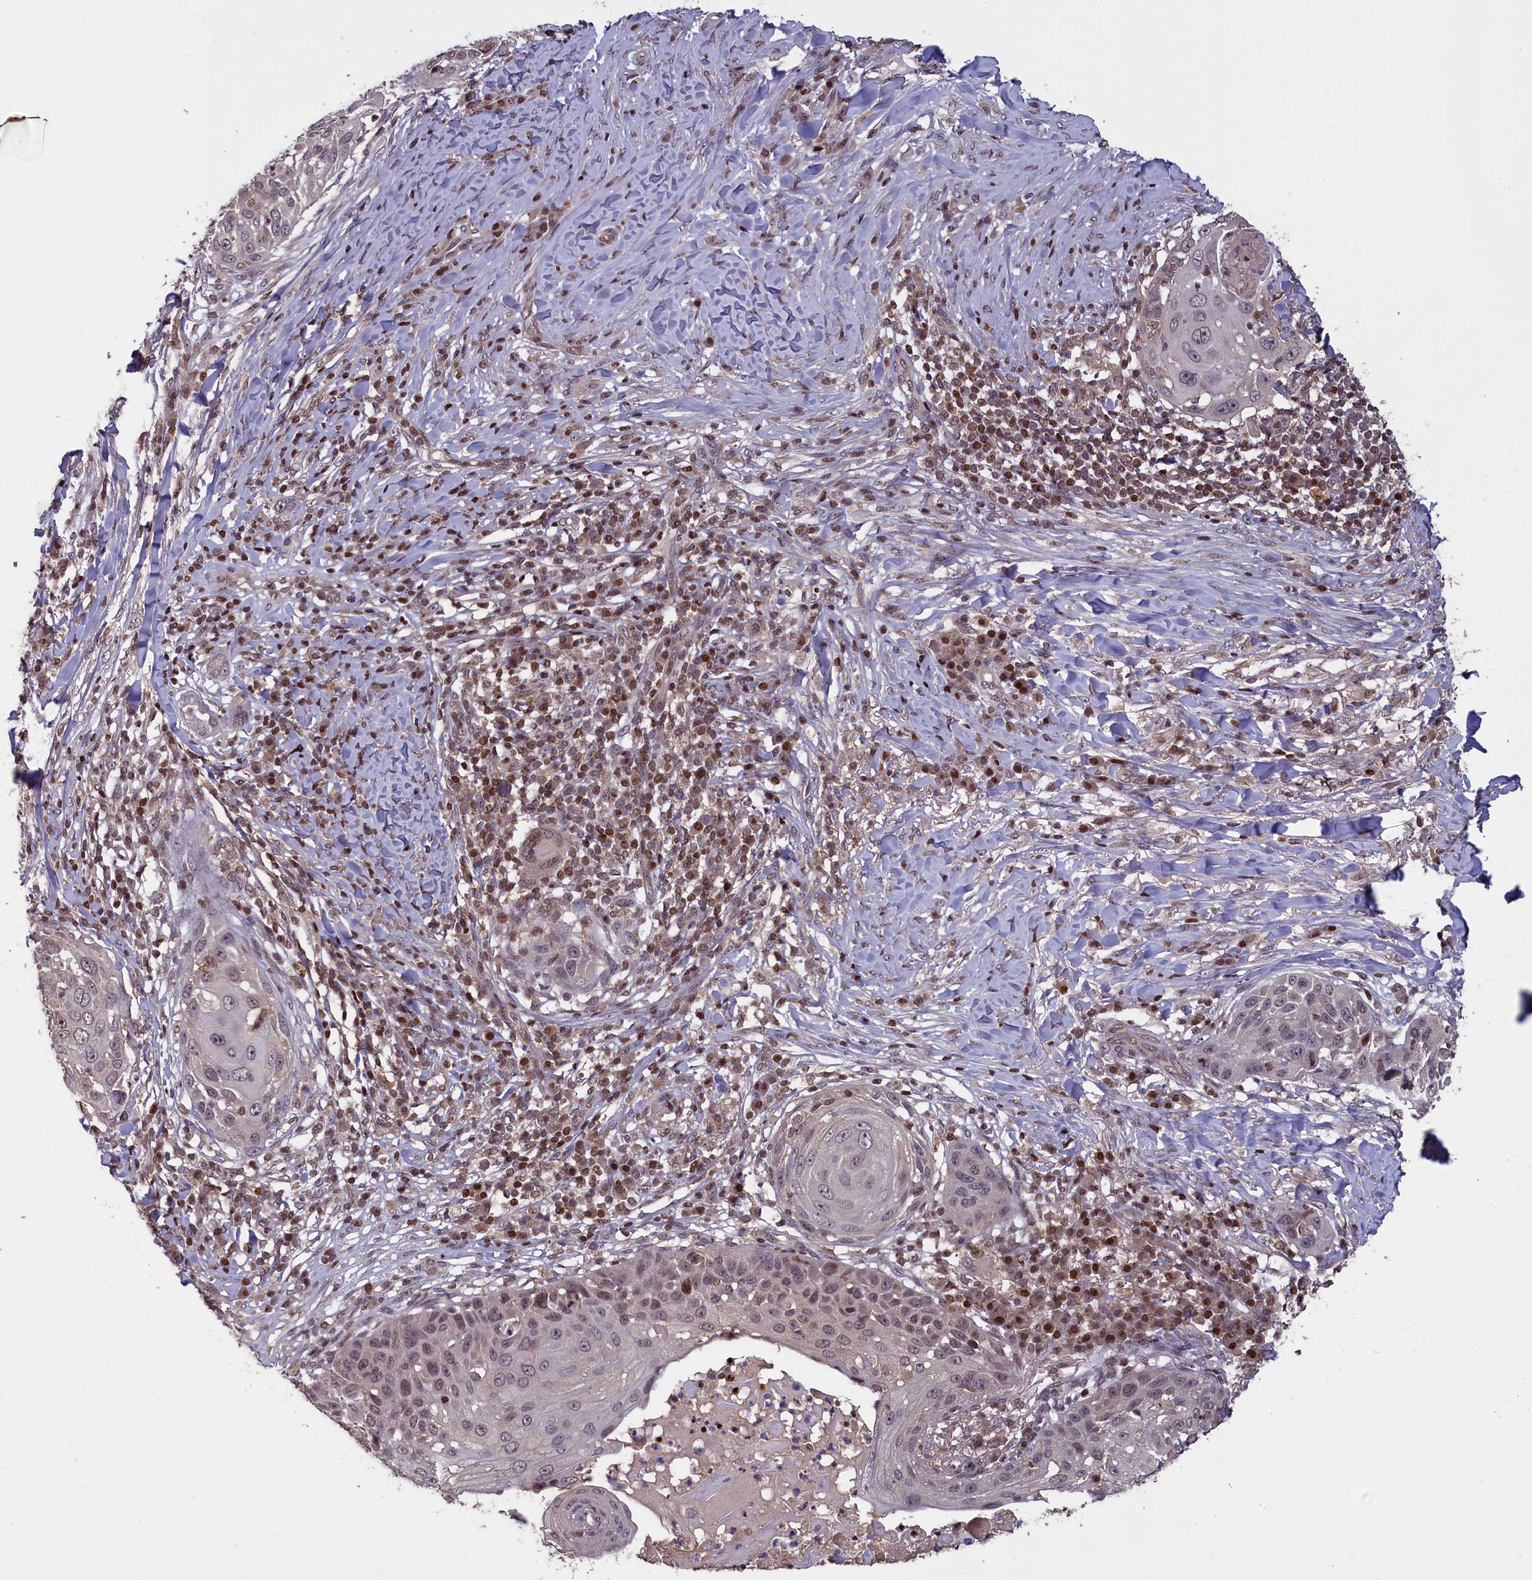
{"staining": {"intensity": "moderate", "quantity": "<25%", "location": "nuclear"}, "tissue": "skin cancer", "cell_type": "Tumor cells", "image_type": "cancer", "snomed": [{"axis": "morphology", "description": "Squamous cell carcinoma, NOS"}, {"axis": "topography", "description": "Skin"}], "caption": "A brown stain highlights moderate nuclear expression of a protein in skin cancer tumor cells.", "gene": "NUBP1", "patient": {"sex": "female", "age": 44}}